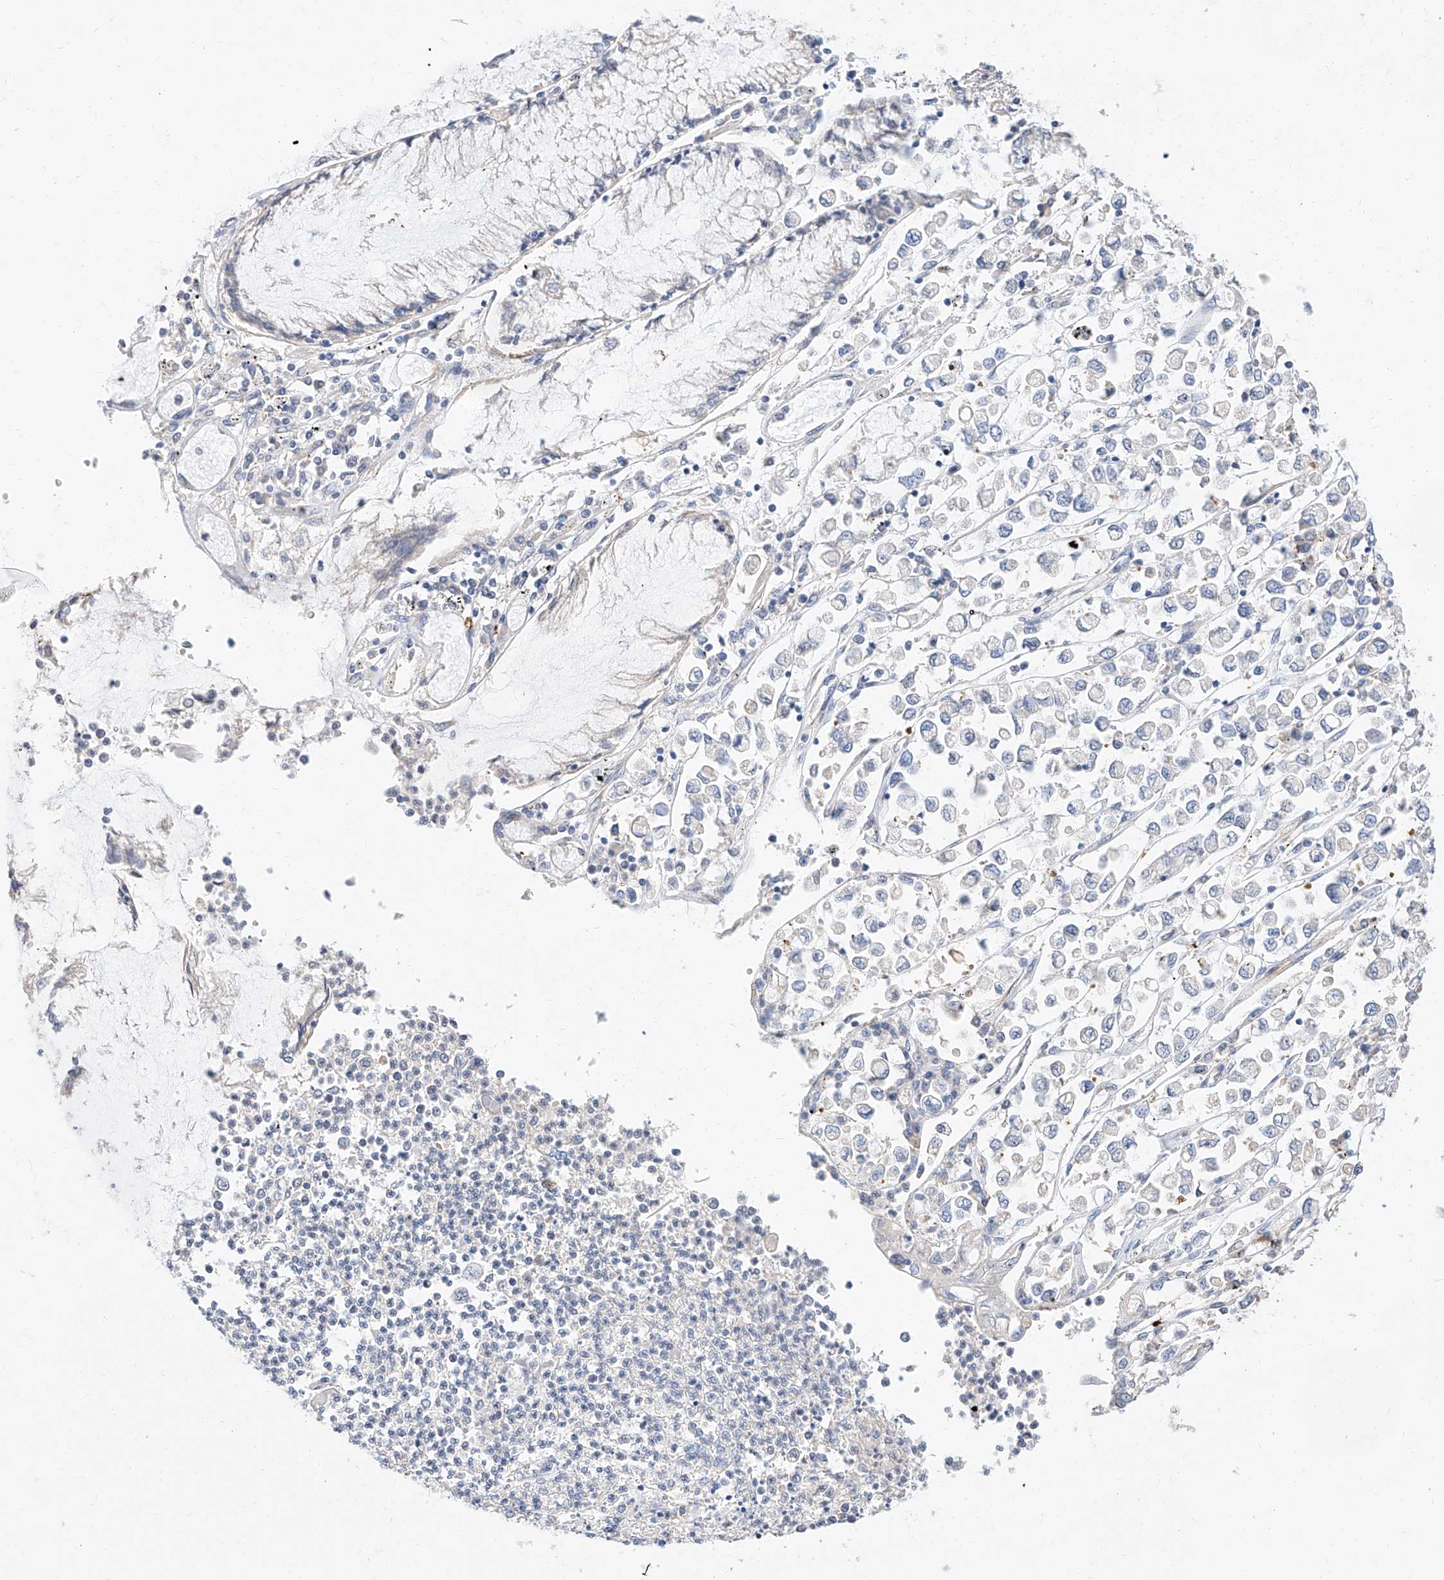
{"staining": {"intensity": "negative", "quantity": "none", "location": "none"}, "tissue": "stomach cancer", "cell_type": "Tumor cells", "image_type": "cancer", "snomed": [{"axis": "morphology", "description": "Adenocarcinoma, NOS"}, {"axis": "topography", "description": "Stomach"}], "caption": "IHC image of neoplastic tissue: human stomach cancer stained with DAB exhibits no significant protein staining in tumor cells. (Brightfield microscopy of DAB (3,3'-diaminobenzidine) immunohistochemistry at high magnification).", "gene": "GLMN", "patient": {"sex": "female", "age": 76}}